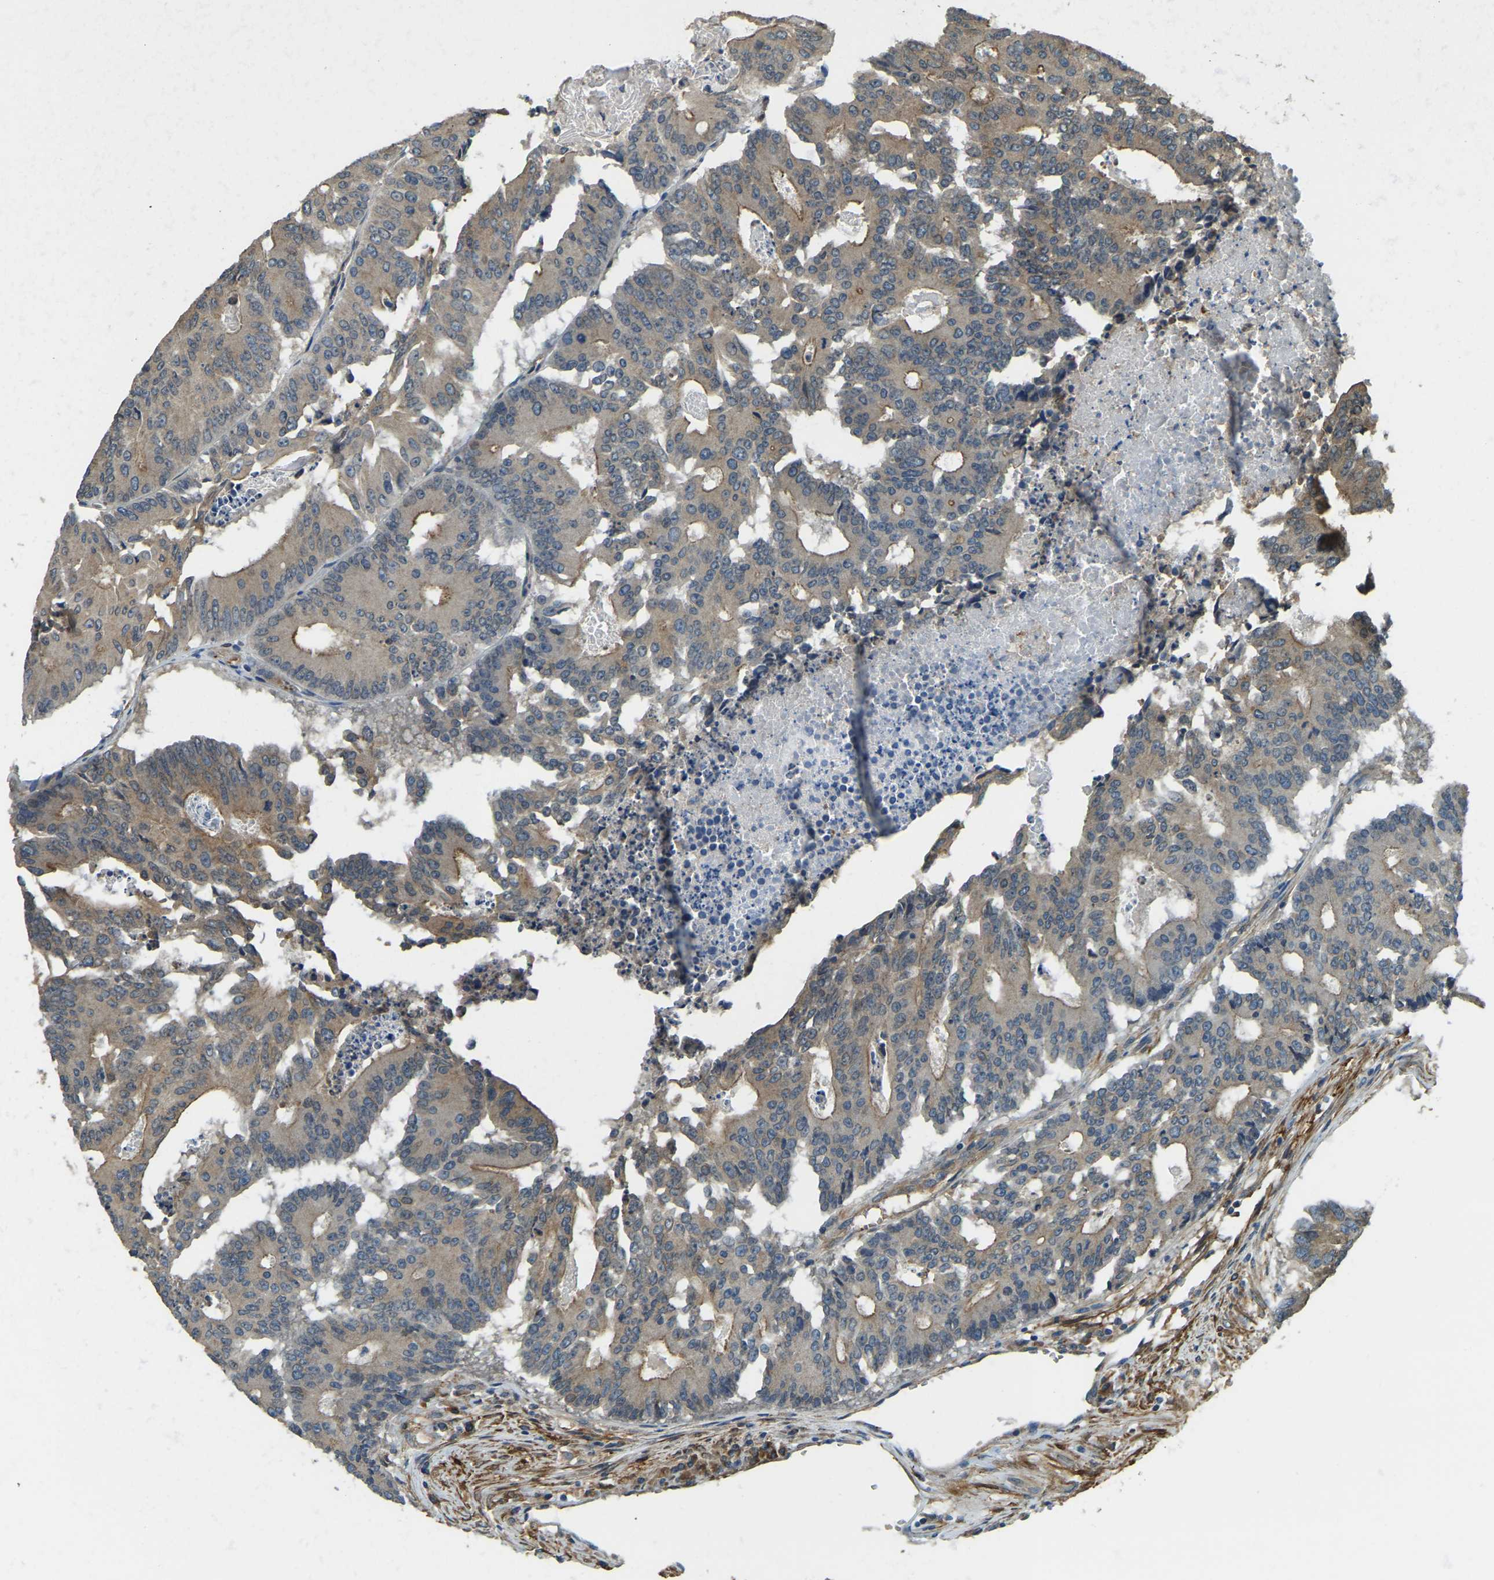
{"staining": {"intensity": "moderate", "quantity": "<25%", "location": "cytoplasmic/membranous"}, "tissue": "colorectal cancer", "cell_type": "Tumor cells", "image_type": "cancer", "snomed": [{"axis": "morphology", "description": "Adenocarcinoma, NOS"}, {"axis": "topography", "description": "Colon"}], "caption": "Immunohistochemical staining of human colorectal cancer reveals low levels of moderate cytoplasmic/membranous positivity in about <25% of tumor cells. The staining was performed using DAB to visualize the protein expression in brown, while the nuclei were stained in blue with hematoxylin (Magnification: 20x).", "gene": "ERGIC1", "patient": {"sex": "male", "age": 87}}